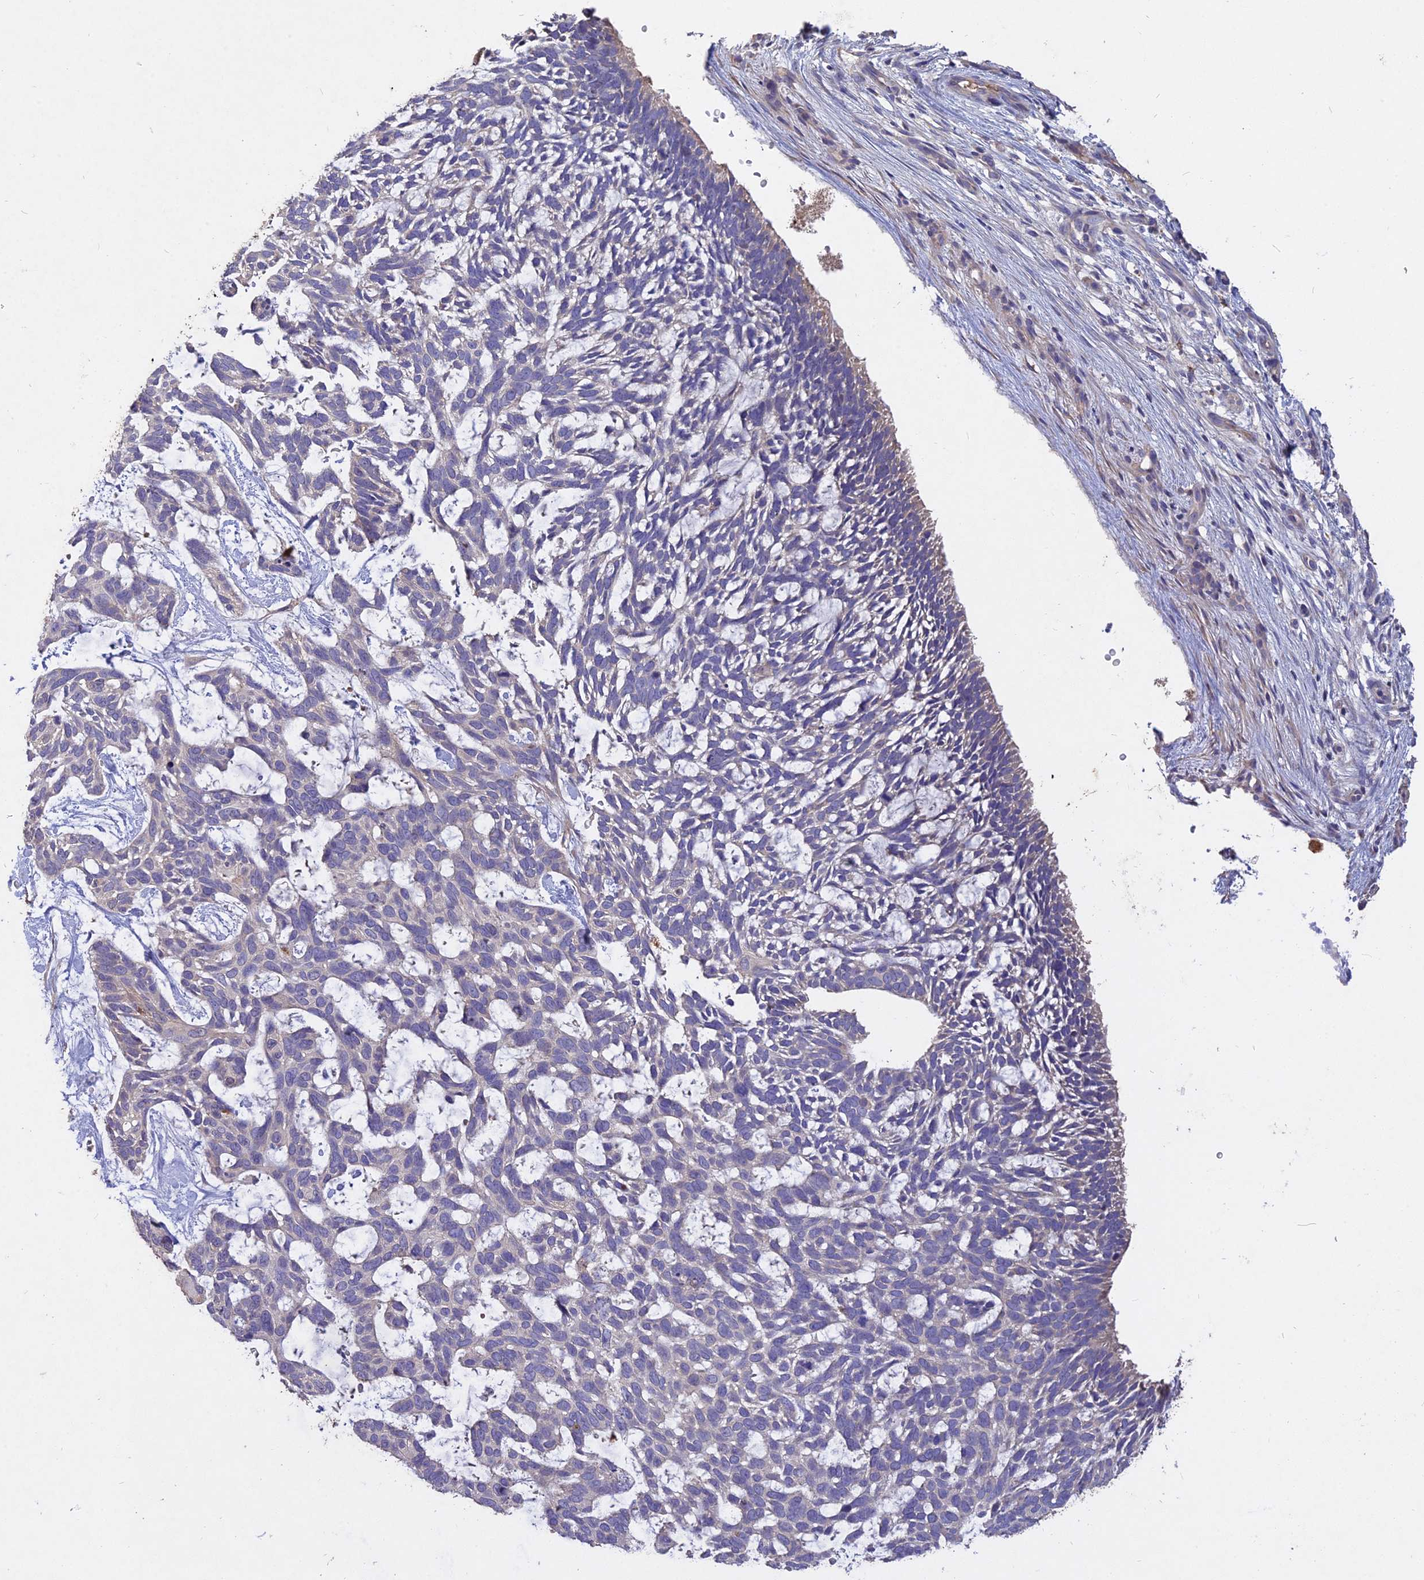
{"staining": {"intensity": "negative", "quantity": "none", "location": "none"}, "tissue": "skin cancer", "cell_type": "Tumor cells", "image_type": "cancer", "snomed": [{"axis": "morphology", "description": "Basal cell carcinoma"}, {"axis": "topography", "description": "Skin"}], "caption": "Immunohistochemical staining of human skin cancer demonstrates no significant positivity in tumor cells.", "gene": "SLC26A4", "patient": {"sex": "male", "age": 88}}